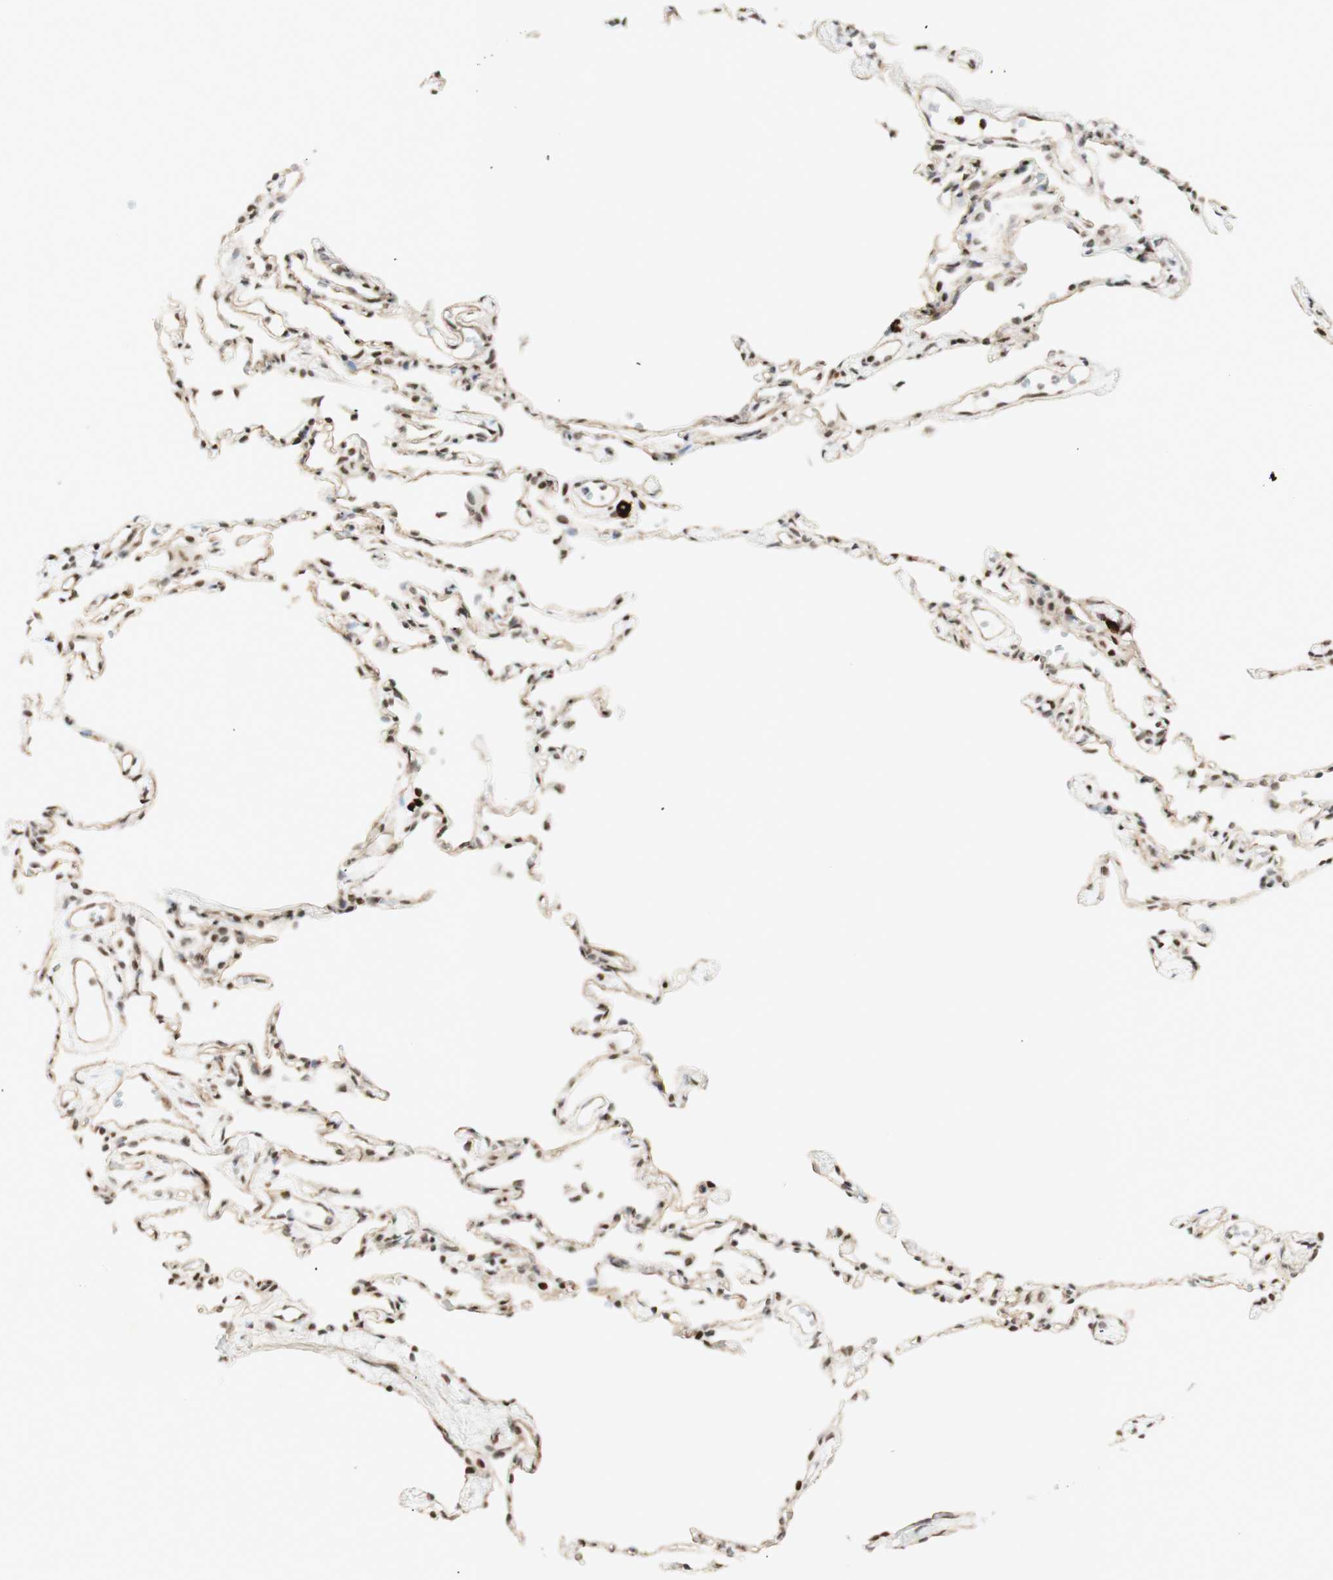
{"staining": {"intensity": "moderate", "quantity": ">75%", "location": "nuclear"}, "tissue": "lung", "cell_type": "Alveolar cells", "image_type": "normal", "snomed": [{"axis": "morphology", "description": "Normal tissue, NOS"}, {"axis": "topography", "description": "Lung"}], "caption": "A micrograph of lung stained for a protein reveals moderate nuclear brown staining in alveolar cells.", "gene": "ZMYM6", "patient": {"sex": "female", "age": 49}}